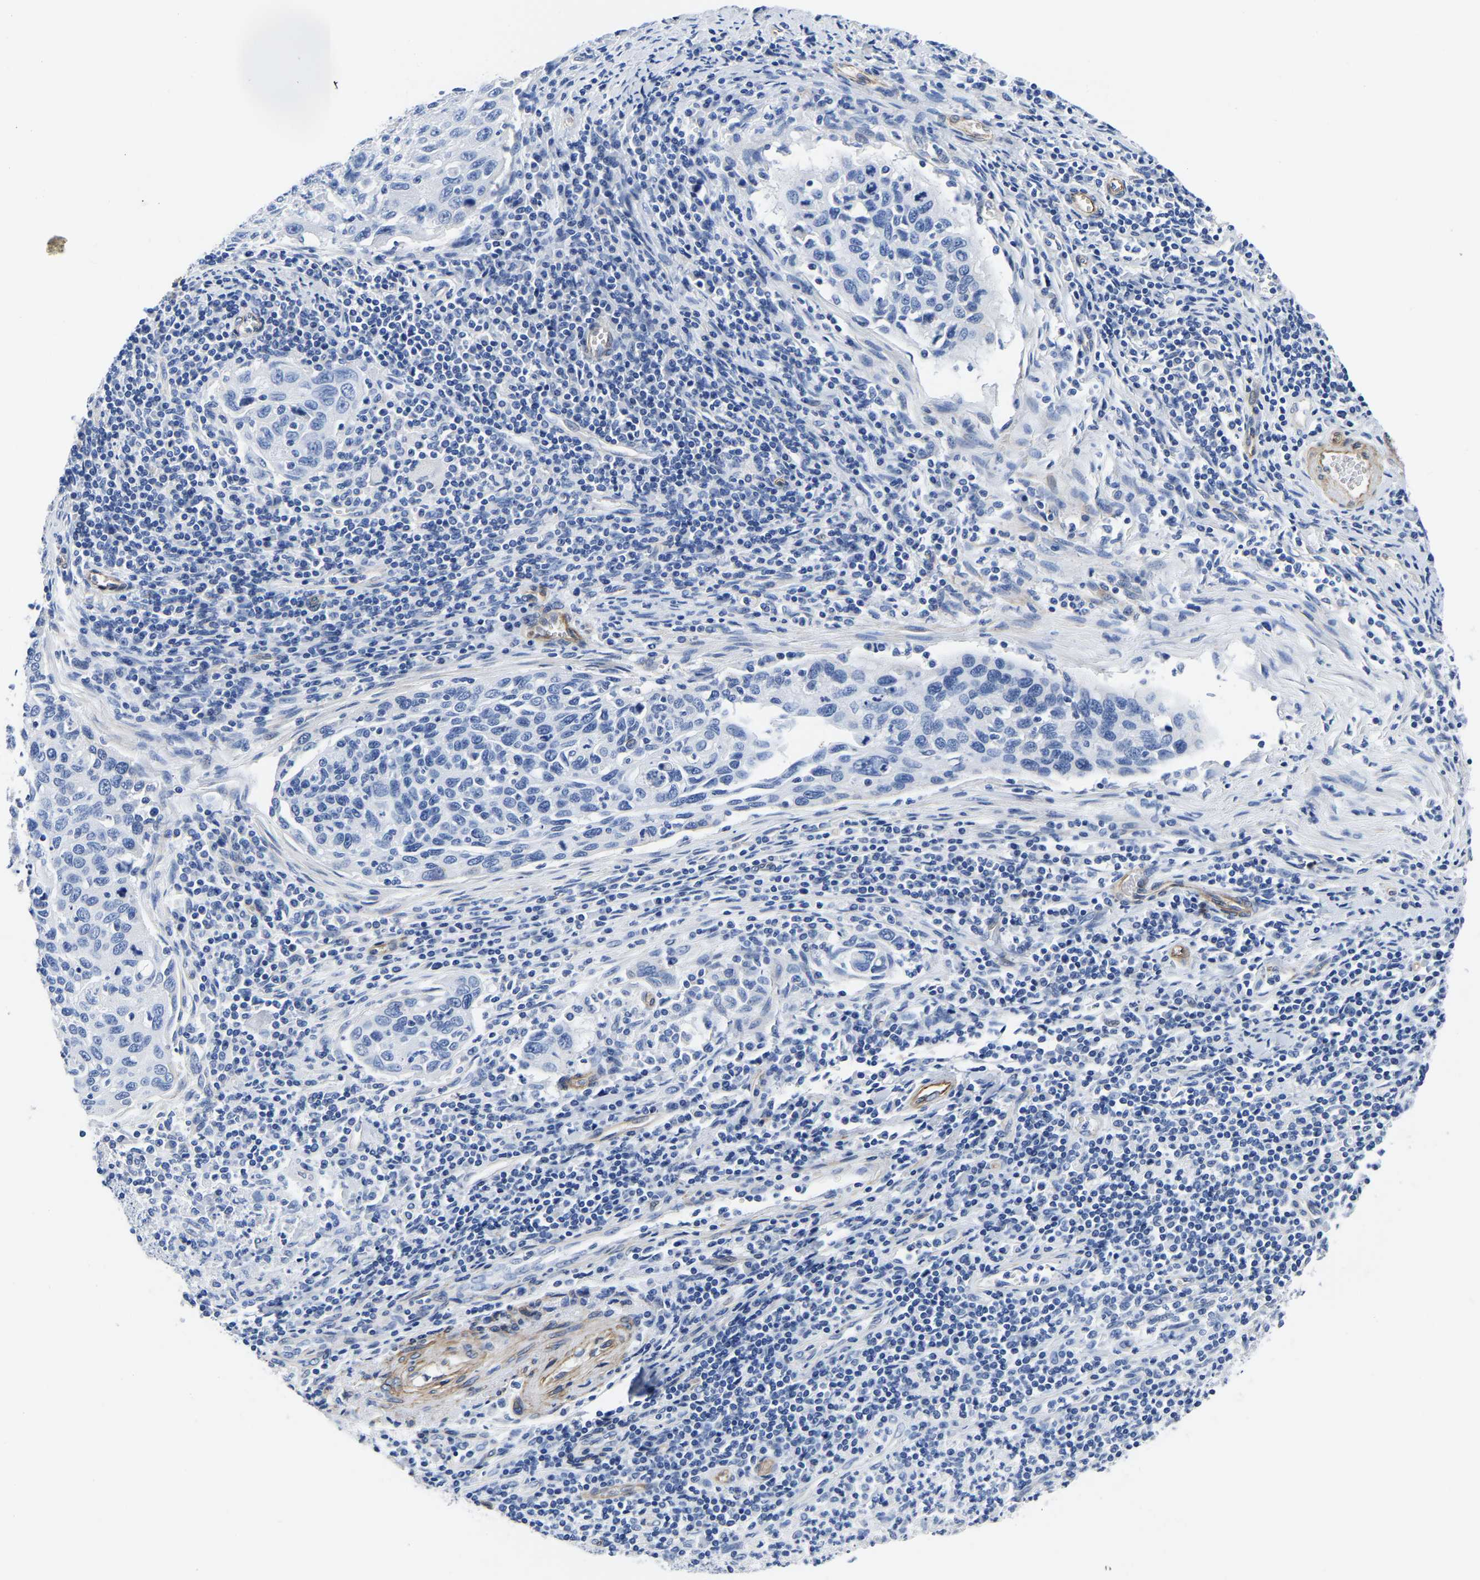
{"staining": {"intensity": "negative", "quantity": "none", "location": "none"}, "tissue": "cervical cancer", "cell_type": "Tumor cells", "image_type": "cancer", "snomed": [{"axis": "morphology", "description": "Squamous cell carcinoma, NOS"}, {"axis": "topography", "description": "Cervix"}], "caption": "A high-resolution micrograph shows immunohistochemistry staining of cervical cancer, which demonstrates no significant positivity in tumor cells.", "gene": "SLC45A3", "patient": {"sex": "female", "age": 53}}